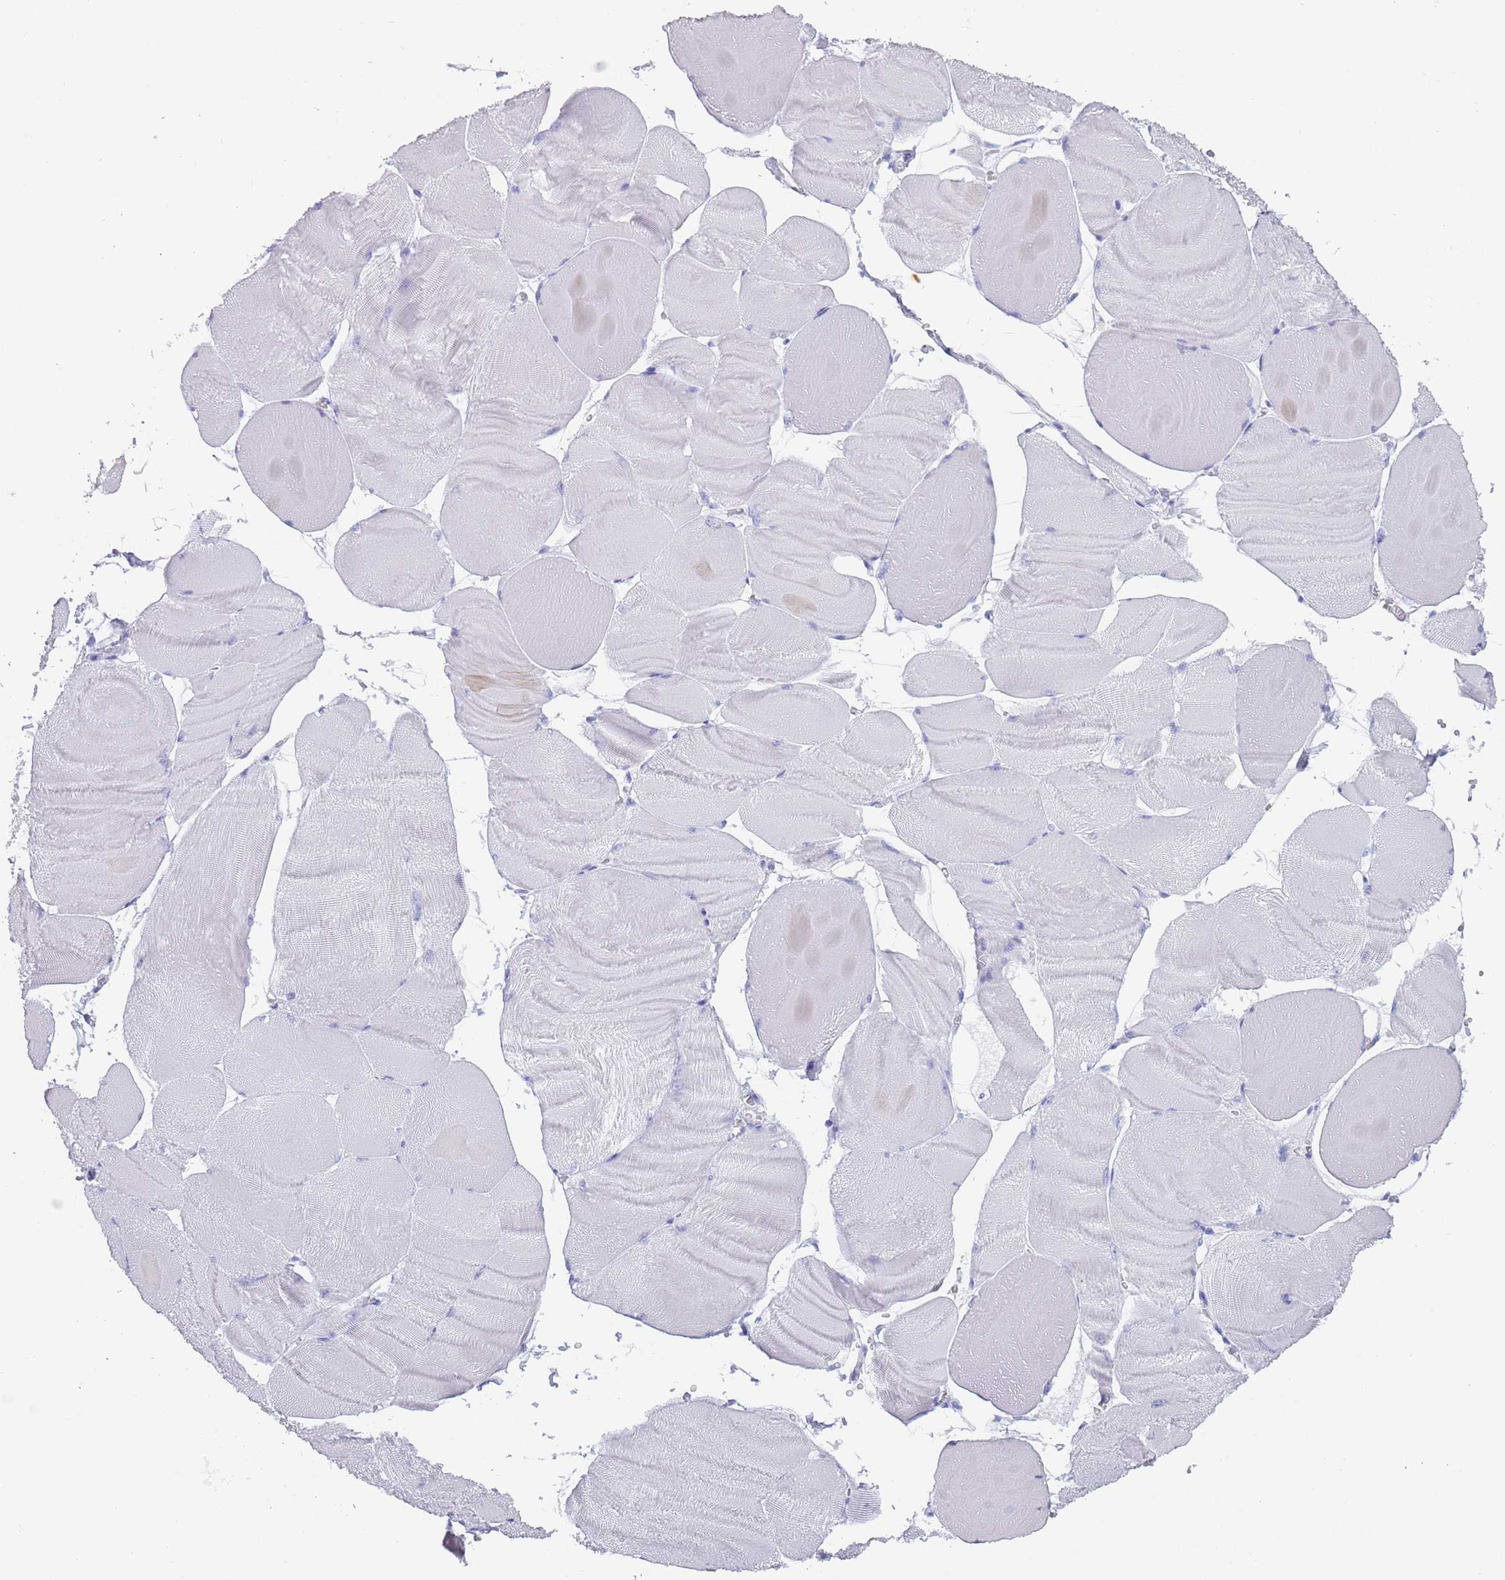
{"staining": {"intensity": "negative", "quantity": "none", "location": "none"}, "tissue": "skeletal muscle", "cell_type": "Myocytes", "image_type": "normal", "snomed": [{"axis": "morphology", "description": "Normal tissue, NOS"}, {"axis": "morphology", "description": "Basal cell carcinoma"}, {"axis": "topography", "description": "Skeletal muscle"}], "caption": "Immunohistochemistry histopathology image of normal skeletal muscle: skeletal muscle stained with DAB displays no significant protein staining in myocytes. (Immunohistochemistry, brightfield microscopy, high magnification).", "gene": "MYADML2", "patient": {"sex": "female", "age": 64}}